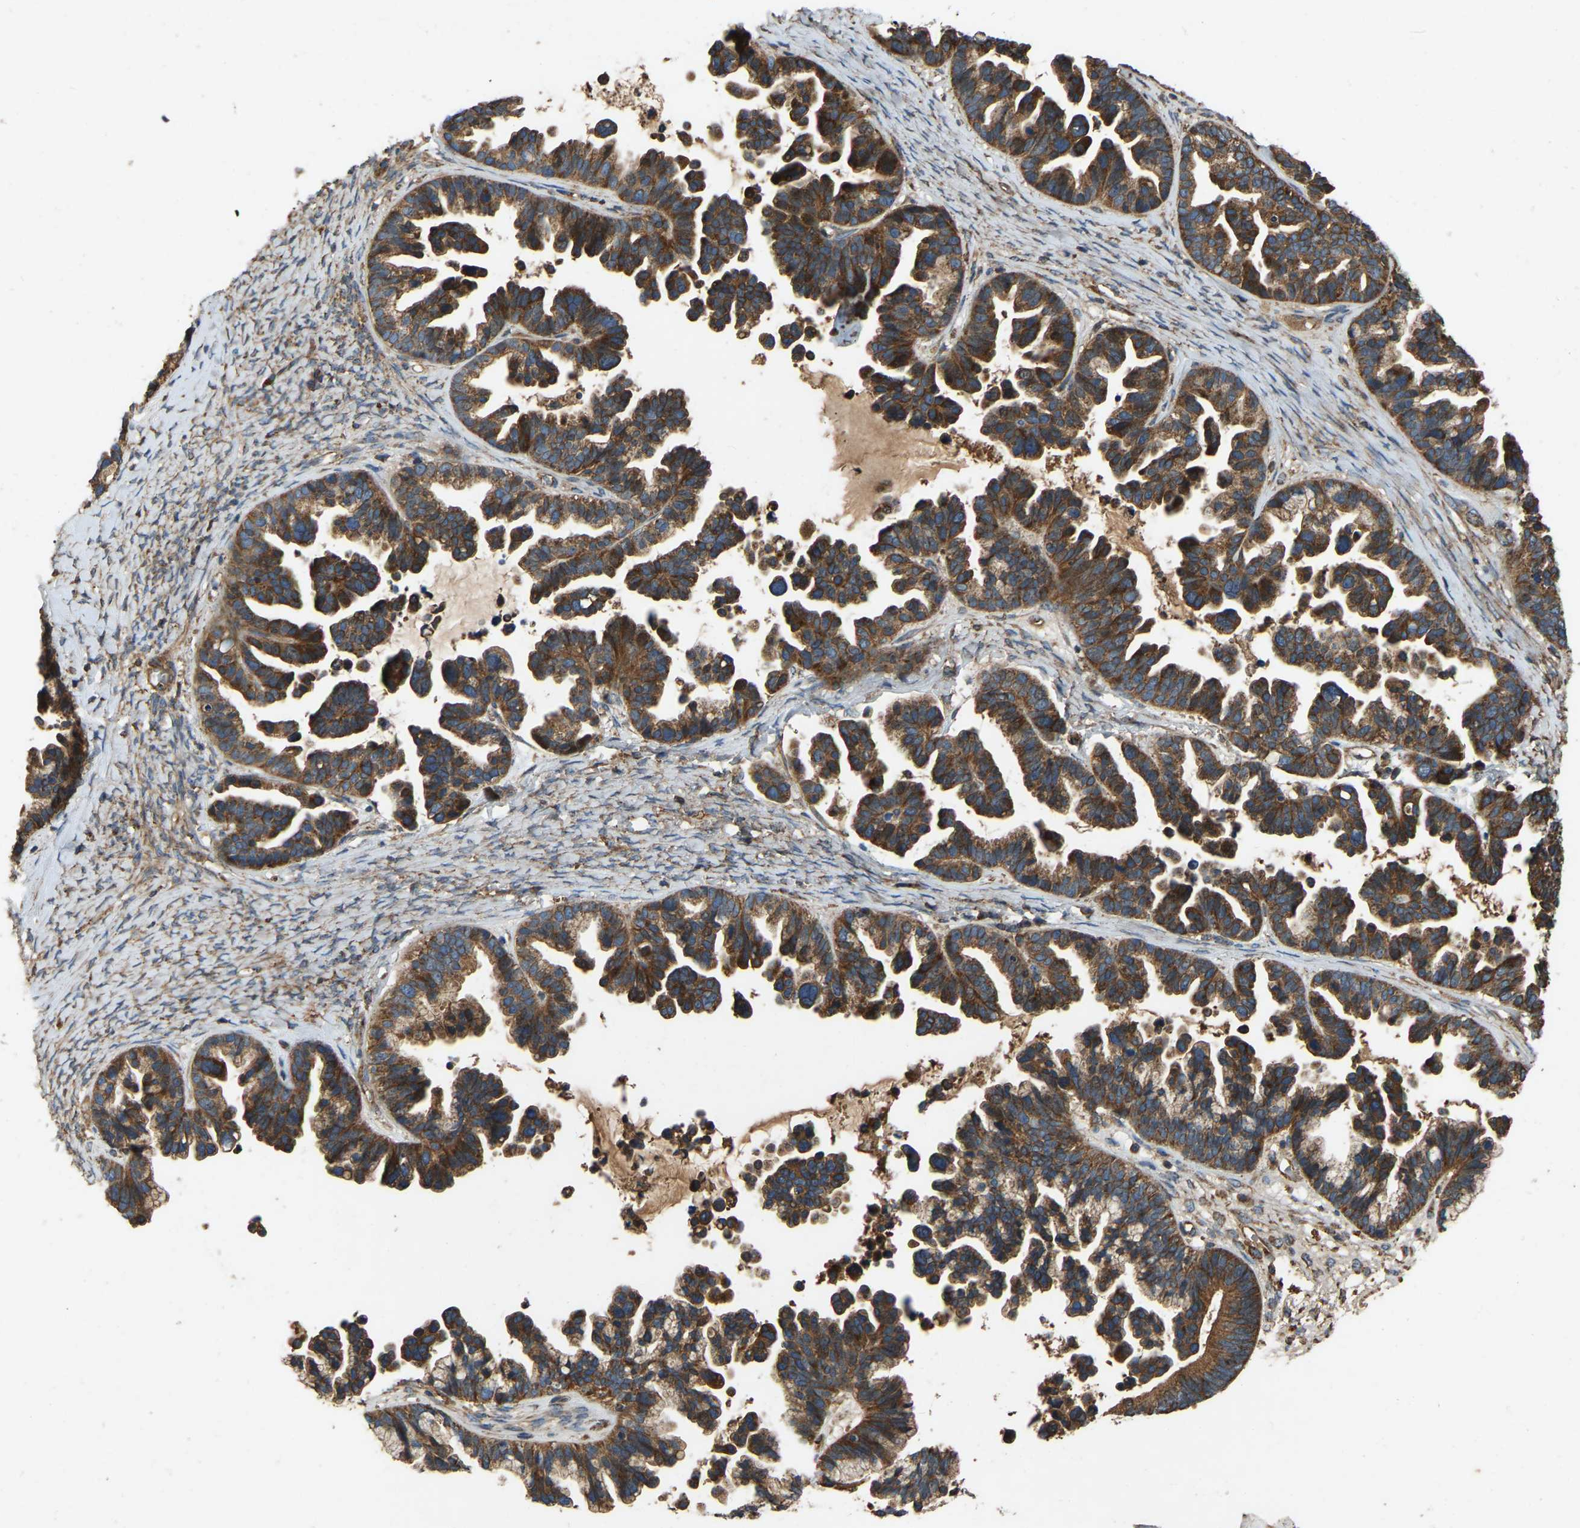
{"staining": {"intensity": "strong", "quantity": ">75%", "location": "cytoplasmic/membranous"}, "tissue": "ovarian cancer", "cell_type": "Tumor cells", "image_type": "cancer", "snomed": [{"axis": "morphology", "description": "Cystadenocarcinoma, serous, NOS"}, {"axis": "topography", "description": "Ovary"}], "caption": "Protein expression analysis of serous cystadenocarcinoma (ovarian) reveals strong cytoplasmic/membranous staining in approximately >75% of tumor cells.", "gene": "SAMD9L", "patient": {"sex": "female", "age": 56}}